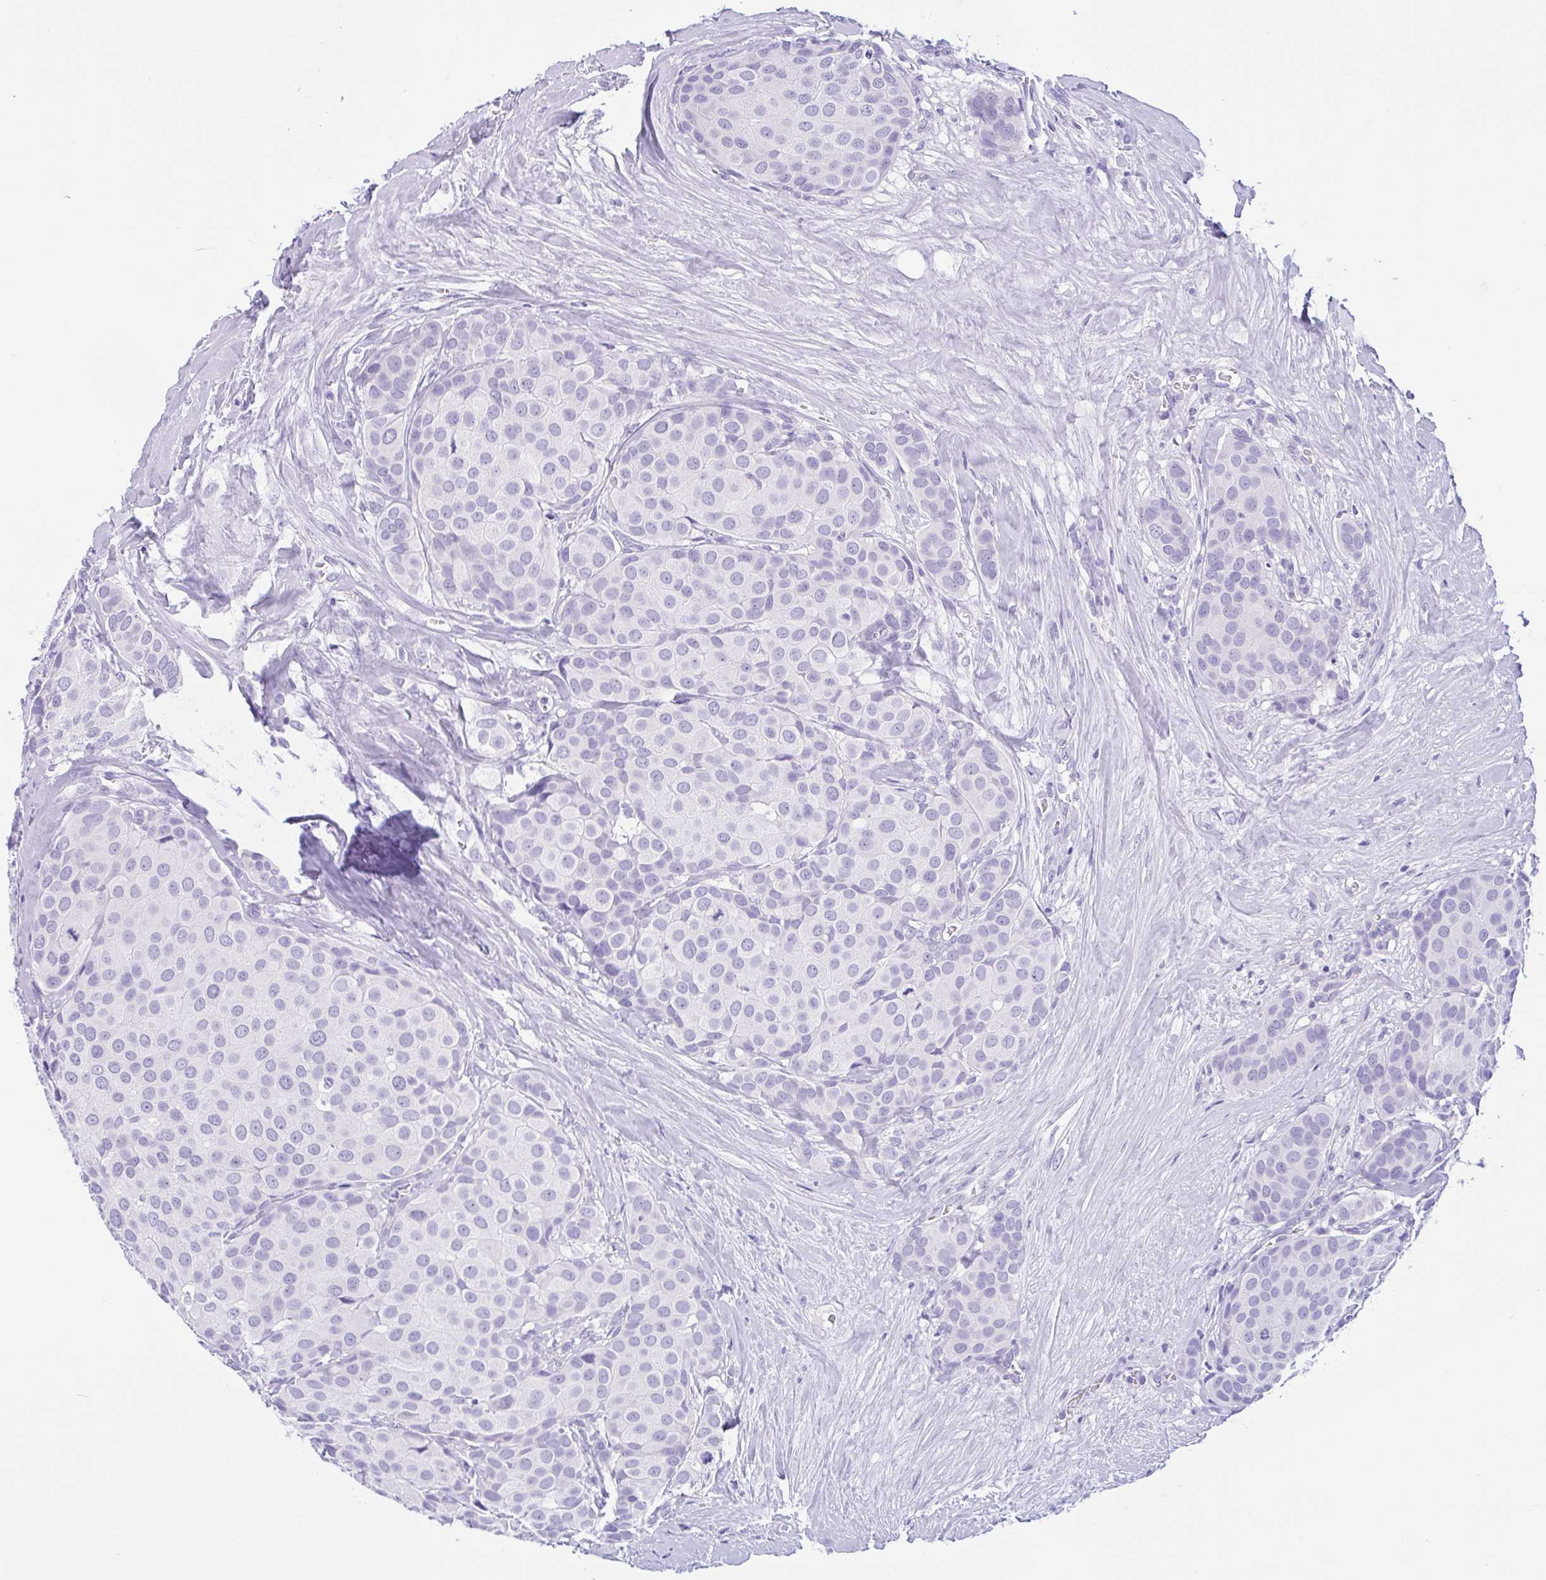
{"staining": {"intensity": "negative", "quantity": "none", "location": "none"}, "tissue": "breast cancer", "cell_type": "Tumor cells", "image_type": "cancer", "snomed": [{"axis": "morphology", "description": "Duct carcinoma"}, {"axis": "topography", "description": "Breast"}], "caption": "Tumor cells are negative for brown protein staining in invasive ductal carcinoma (breast). Nuclei are stained in blue.", "gene": "ZNF319", "patient": {"sex": "female", "age": 70}}